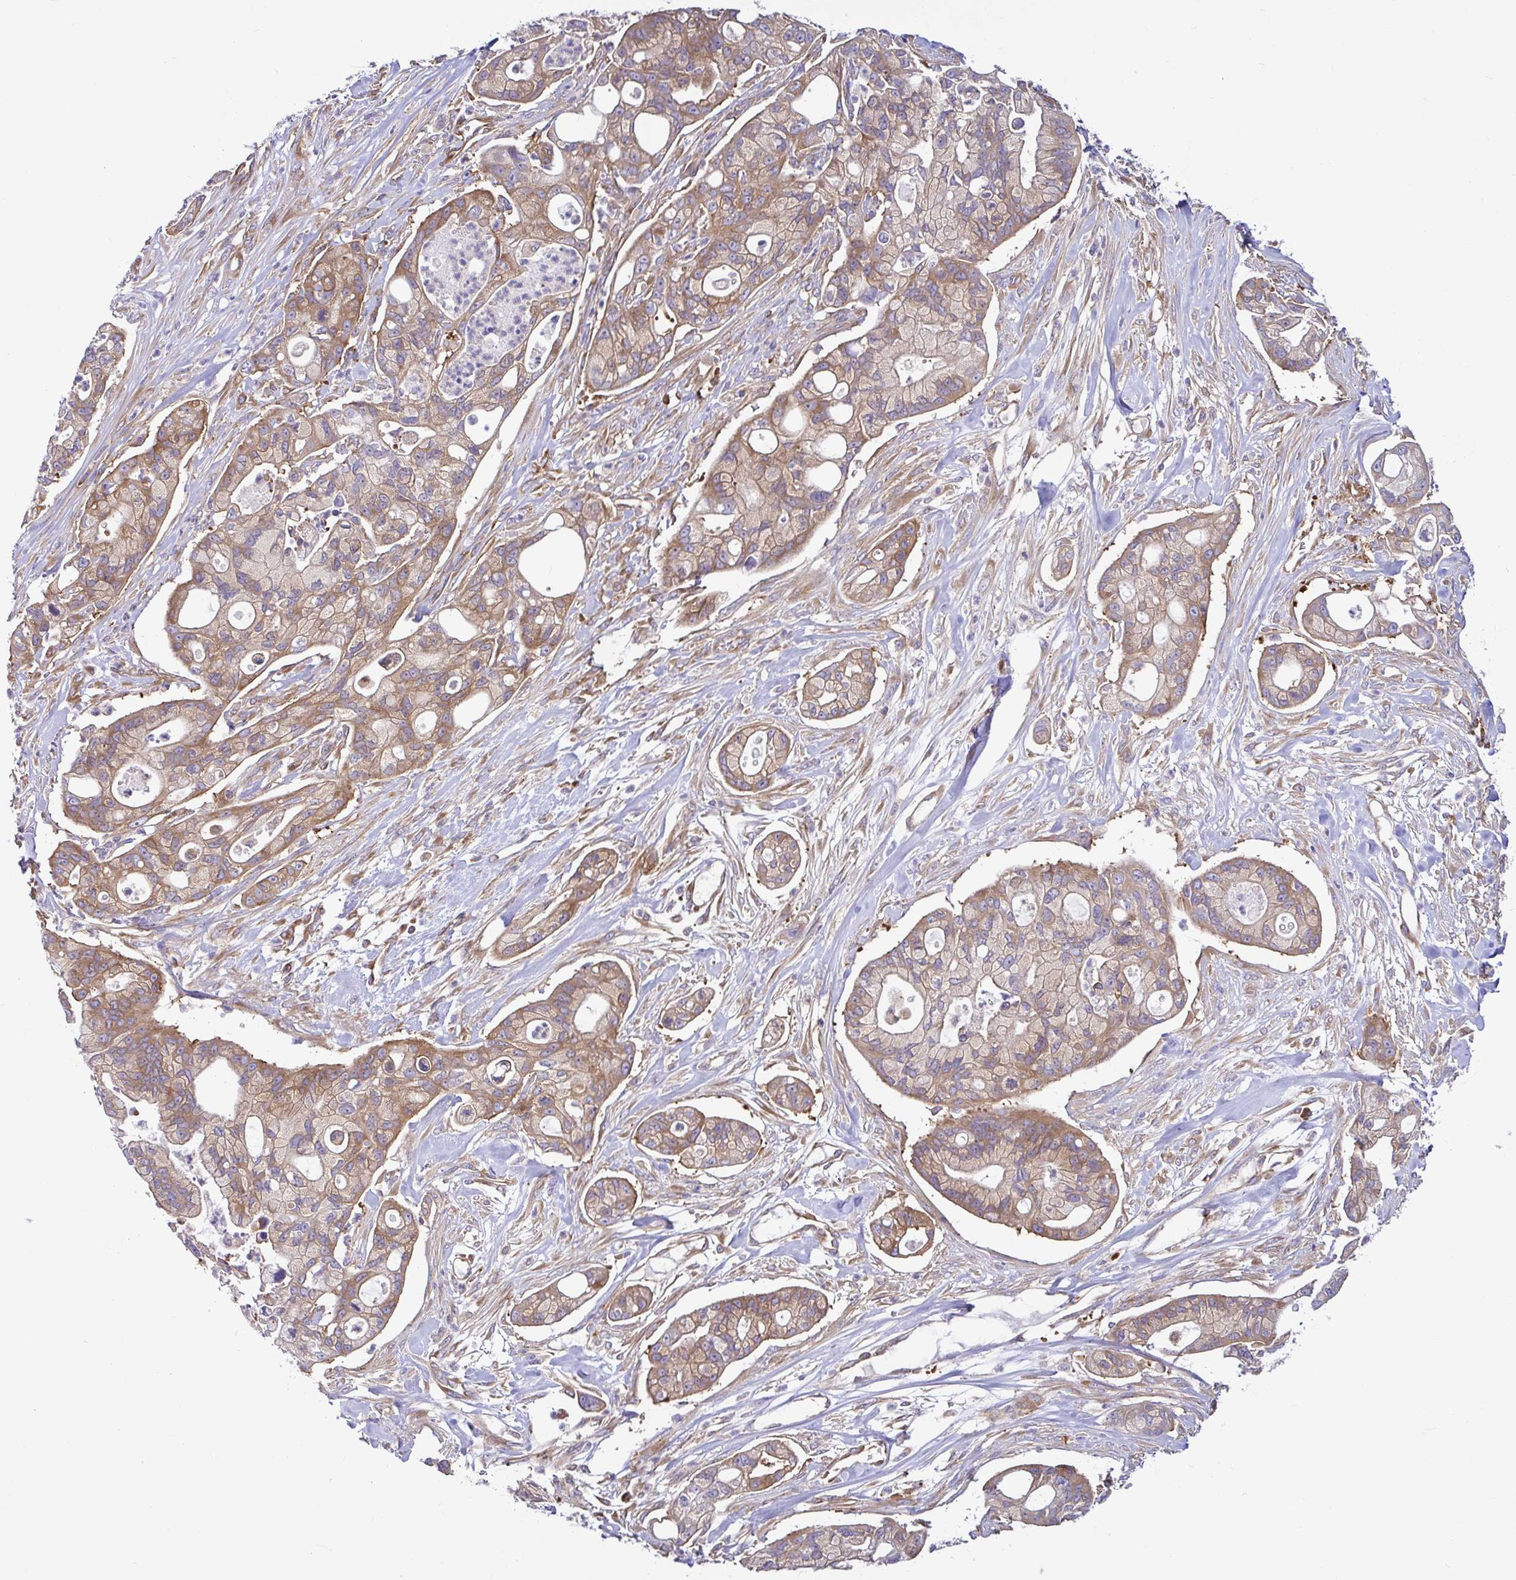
{"staining": {"intensity": "moderate", "quantity": ">75%", "location": "cytoplasmic/membranous"}, "tissue": "pancreatic cancer", "cell_type": "Tumor cells", "image_type": "cancer", "snomed": [{"axis": "morphology", "description": "Adenocarcinoma, NOS"}, {"axis": "topography", "description": "Pancreas"}], "caption": "Immunohistochemical staining of adenocarcinoma (pancreatic) reveals medium levels of moderate cytoplasmic/membranous positivity in about >75% of tumor cells.", "gene": "LARS1", "patient": {"sex": "female", "age": 69}}